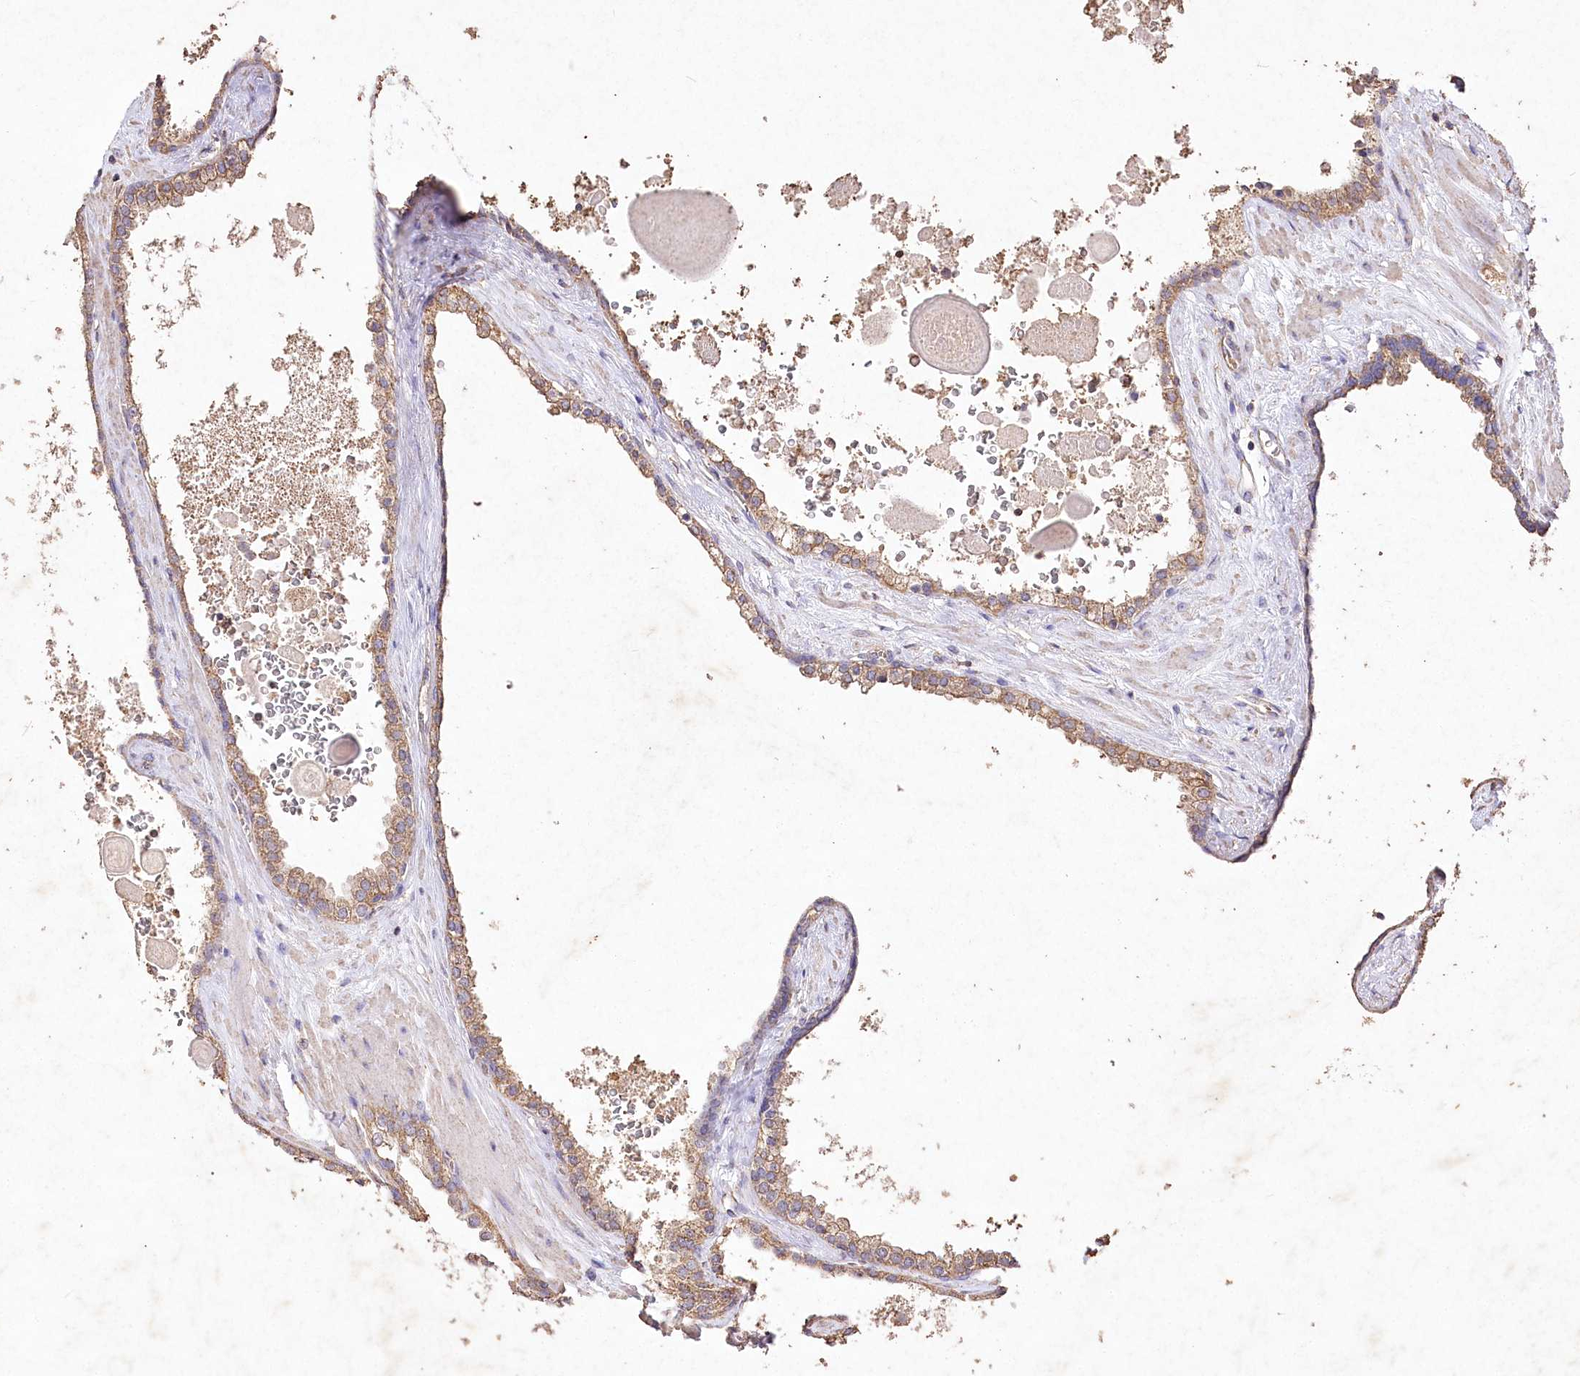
{"staining": {"intensity": "weak", "quantity": ">75%", "location": "cytoplasmic/membranous"}, "tissue": "prostate cancer", "cell_type": "Tumor cells", "image_type": "cancer", "snomed": [{"axis": "morphology", "description": "Adenocarcinoma, High grade"}, {"axis": "topography", "description": "Prostate"}], "caption": "Immunohistochemical staining of prostate cancer (adenocarcinoma (high-grade)) exhibits low levels of weak cytoplasmic/membranous protein expression in approximately >75% of tumor cells.", "gene": "IREB2", "patient": {"sex": "male", "age": 57}}